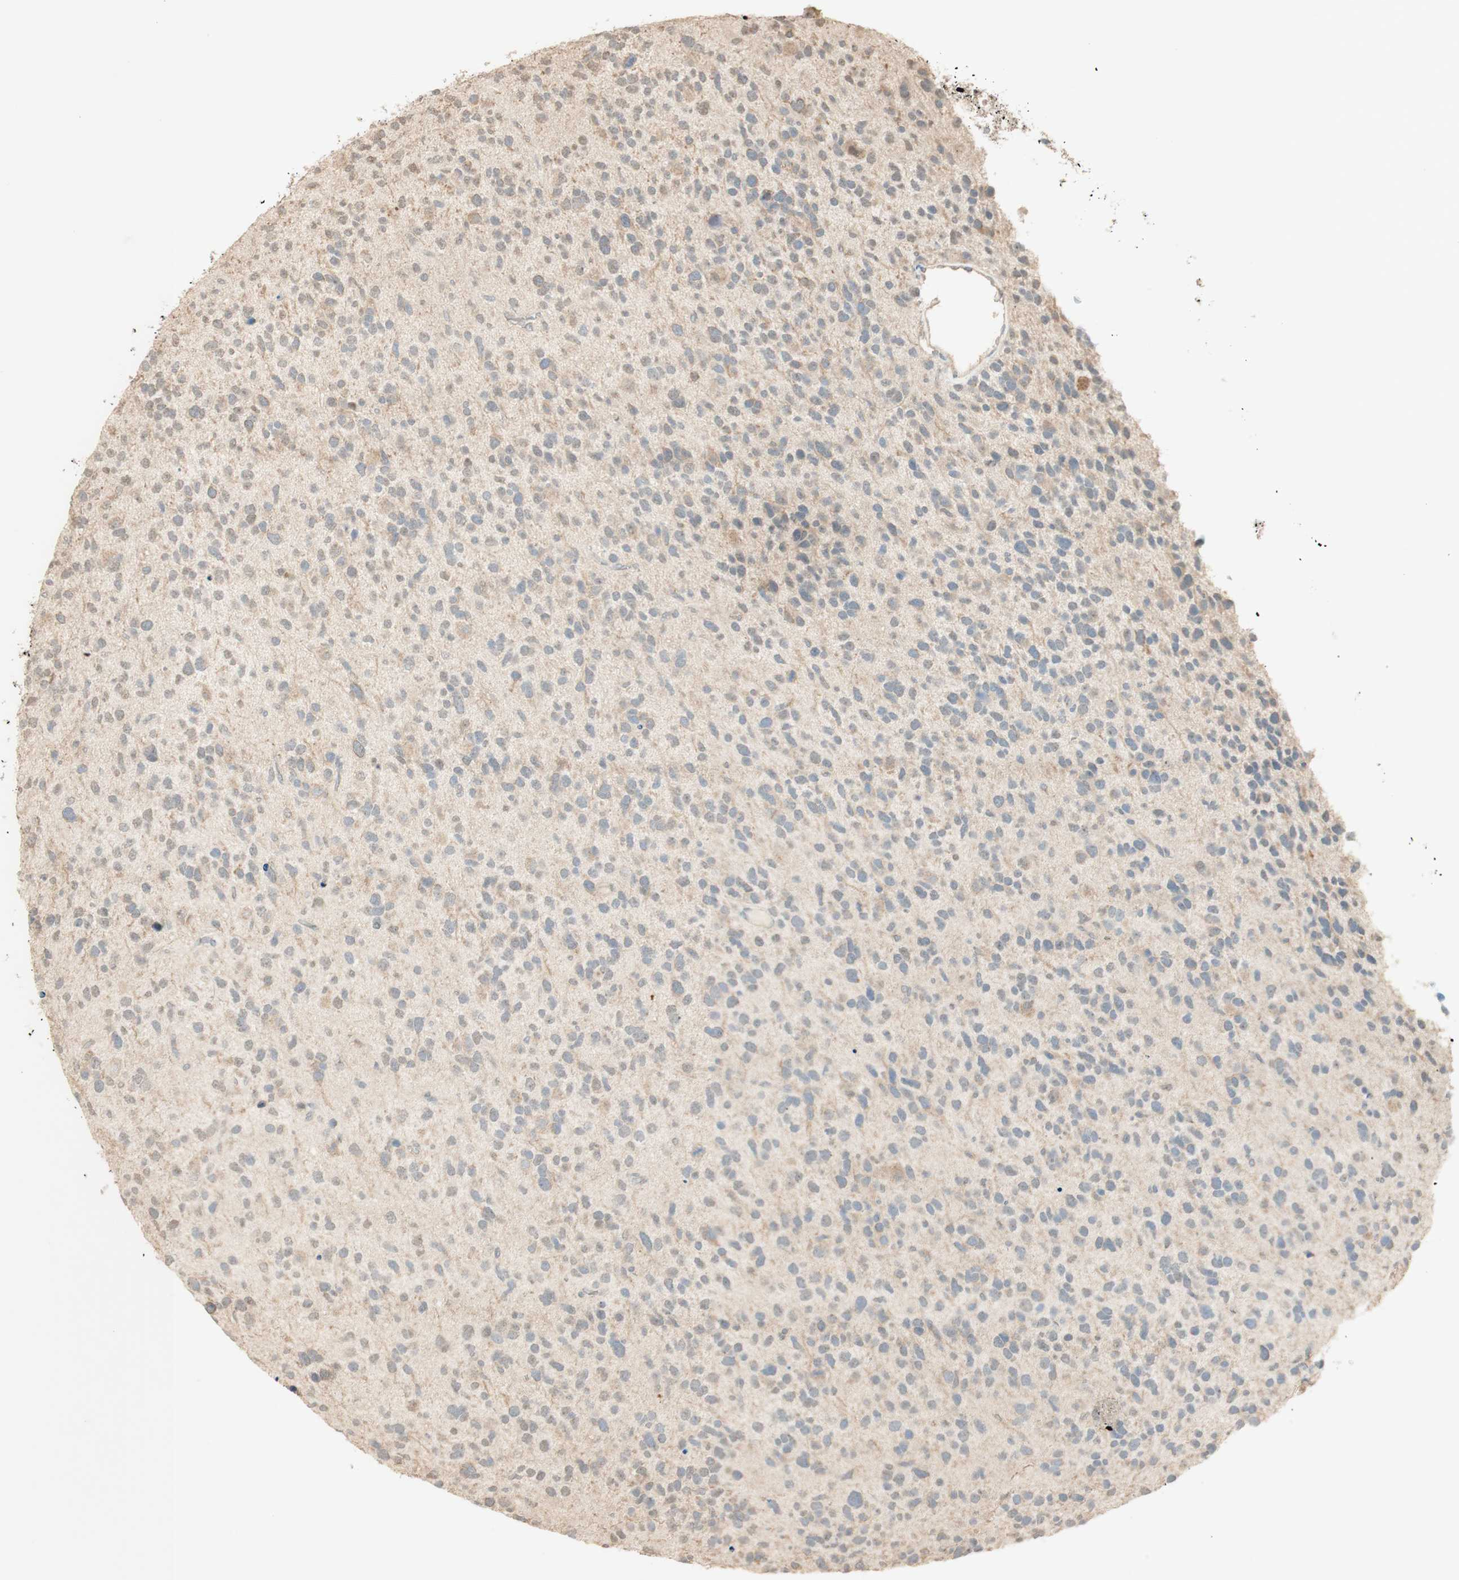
{"staining": {"intensity": "weak", "quantity": "25%-75%", "location": "cytoplasmic/membranous"}, "tissue": "glioma", "cell_type": "Tumor cells", "image_type": "cancer", "snomed": [{"axis": "morphology", "description": "Glioma, malignant, High grade"}, {"axis": "topography", "description": "Brain"}], "caption": "High-power microscopy captured an immunohistochemistry (IHC) image of glioma, revealing weak cytoplasmic/membranous staining in about 25%-75% of tumor cells.", "gene": "SPINT2", "patient": {"sex": "female", "age": 58}}